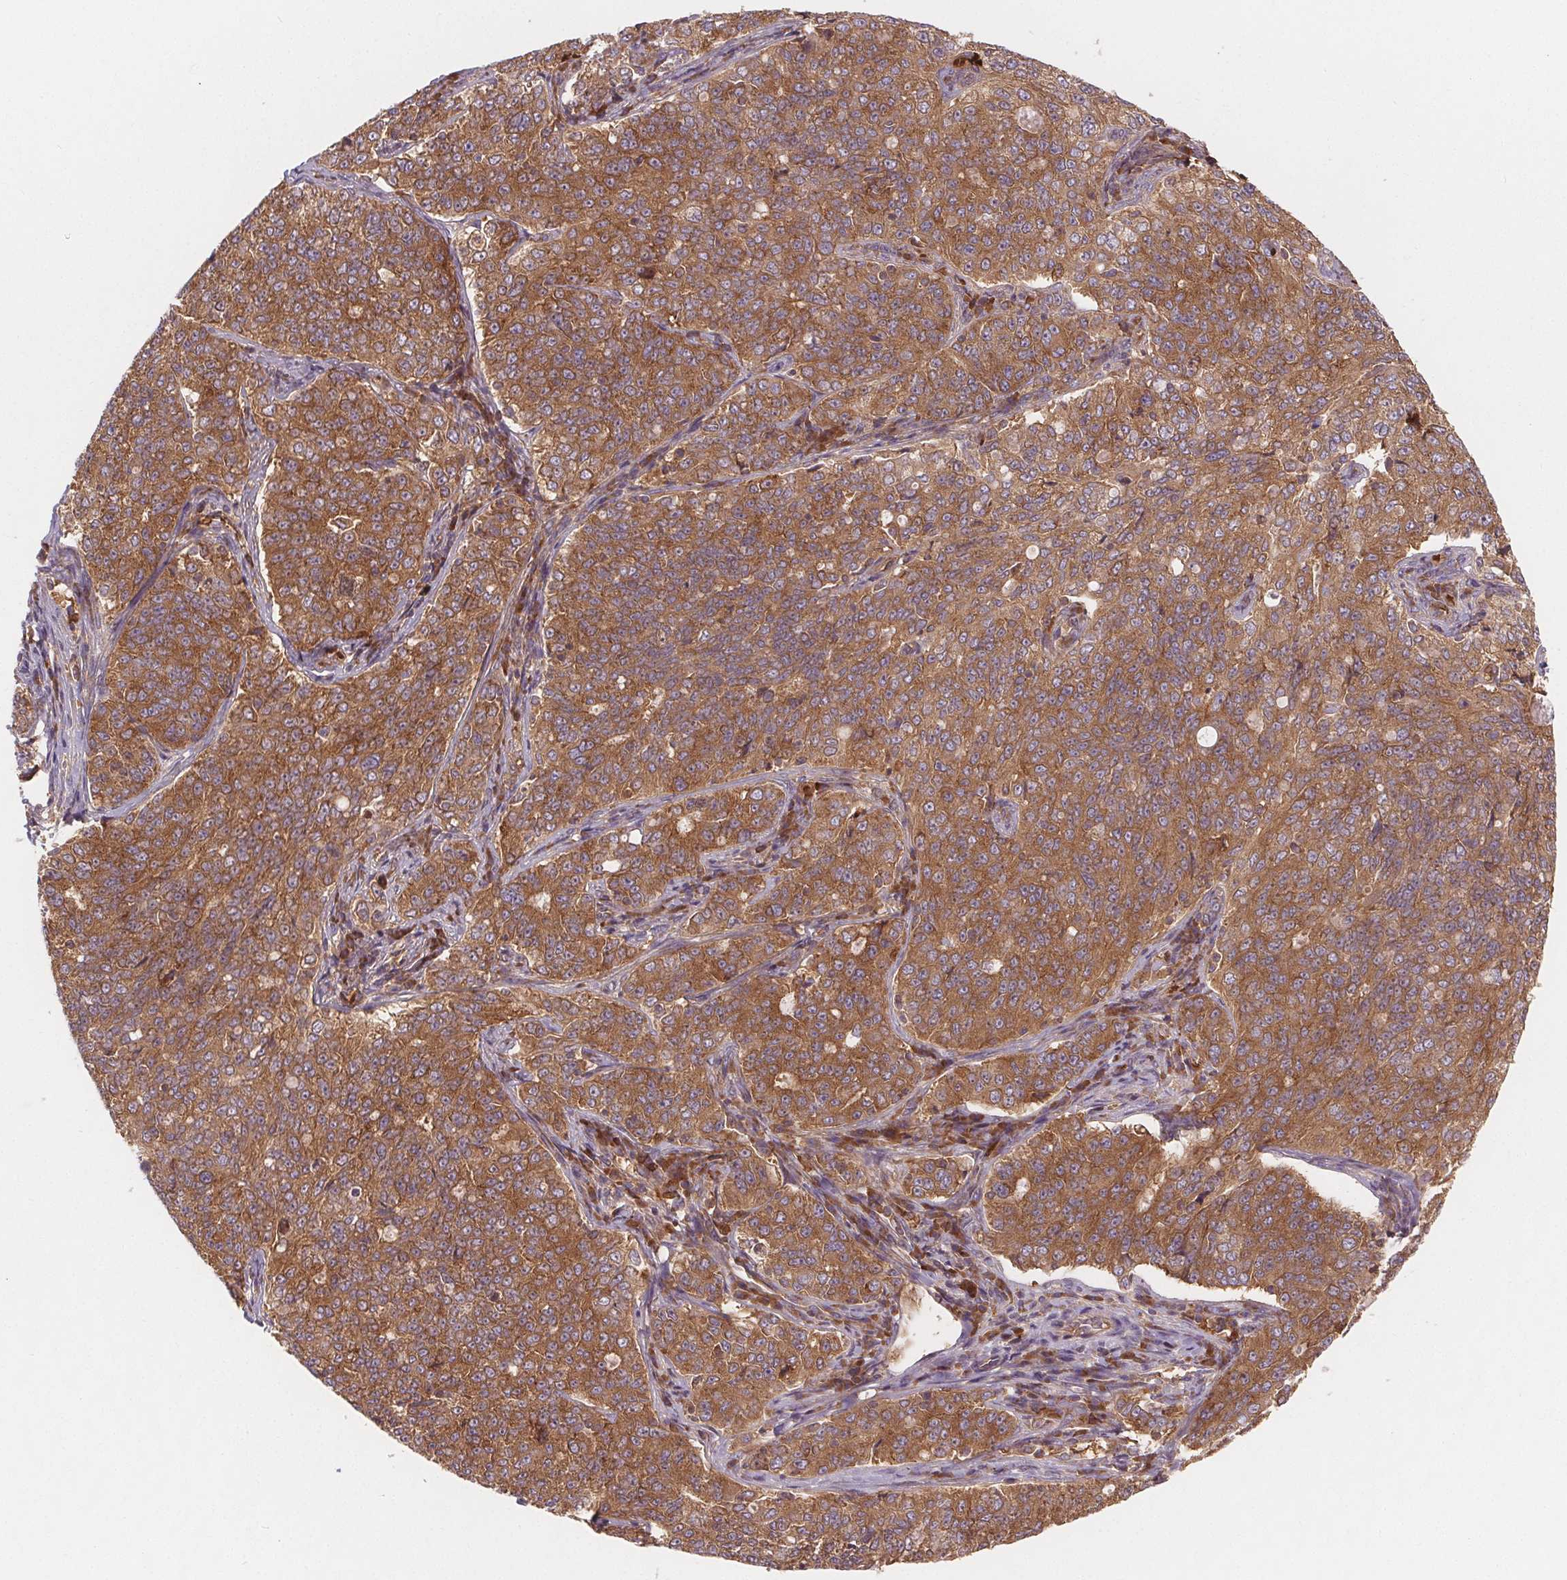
{"staining": {"intensity": "moderate", "quantity": ">75%", "location": "cytoplasmic/membranous"}, "tissue": "endometrial cancer", "cell_type": "Tumor cells", "image_type": "cancer", "snomed": [{"axis": "morphology", "description": "Adenocarcinoma, NOS"}, {"axis": "topography", "description": "Endometrium"}], "caption": "The immunohistochemical stain shows moderate cytoplasmic/membranous positivity in tumor cells of endometrial cancer (adenocarcinoma) tissue.", "gene": "EIF3D", "patient": {"sex": "female", "age": 43}}